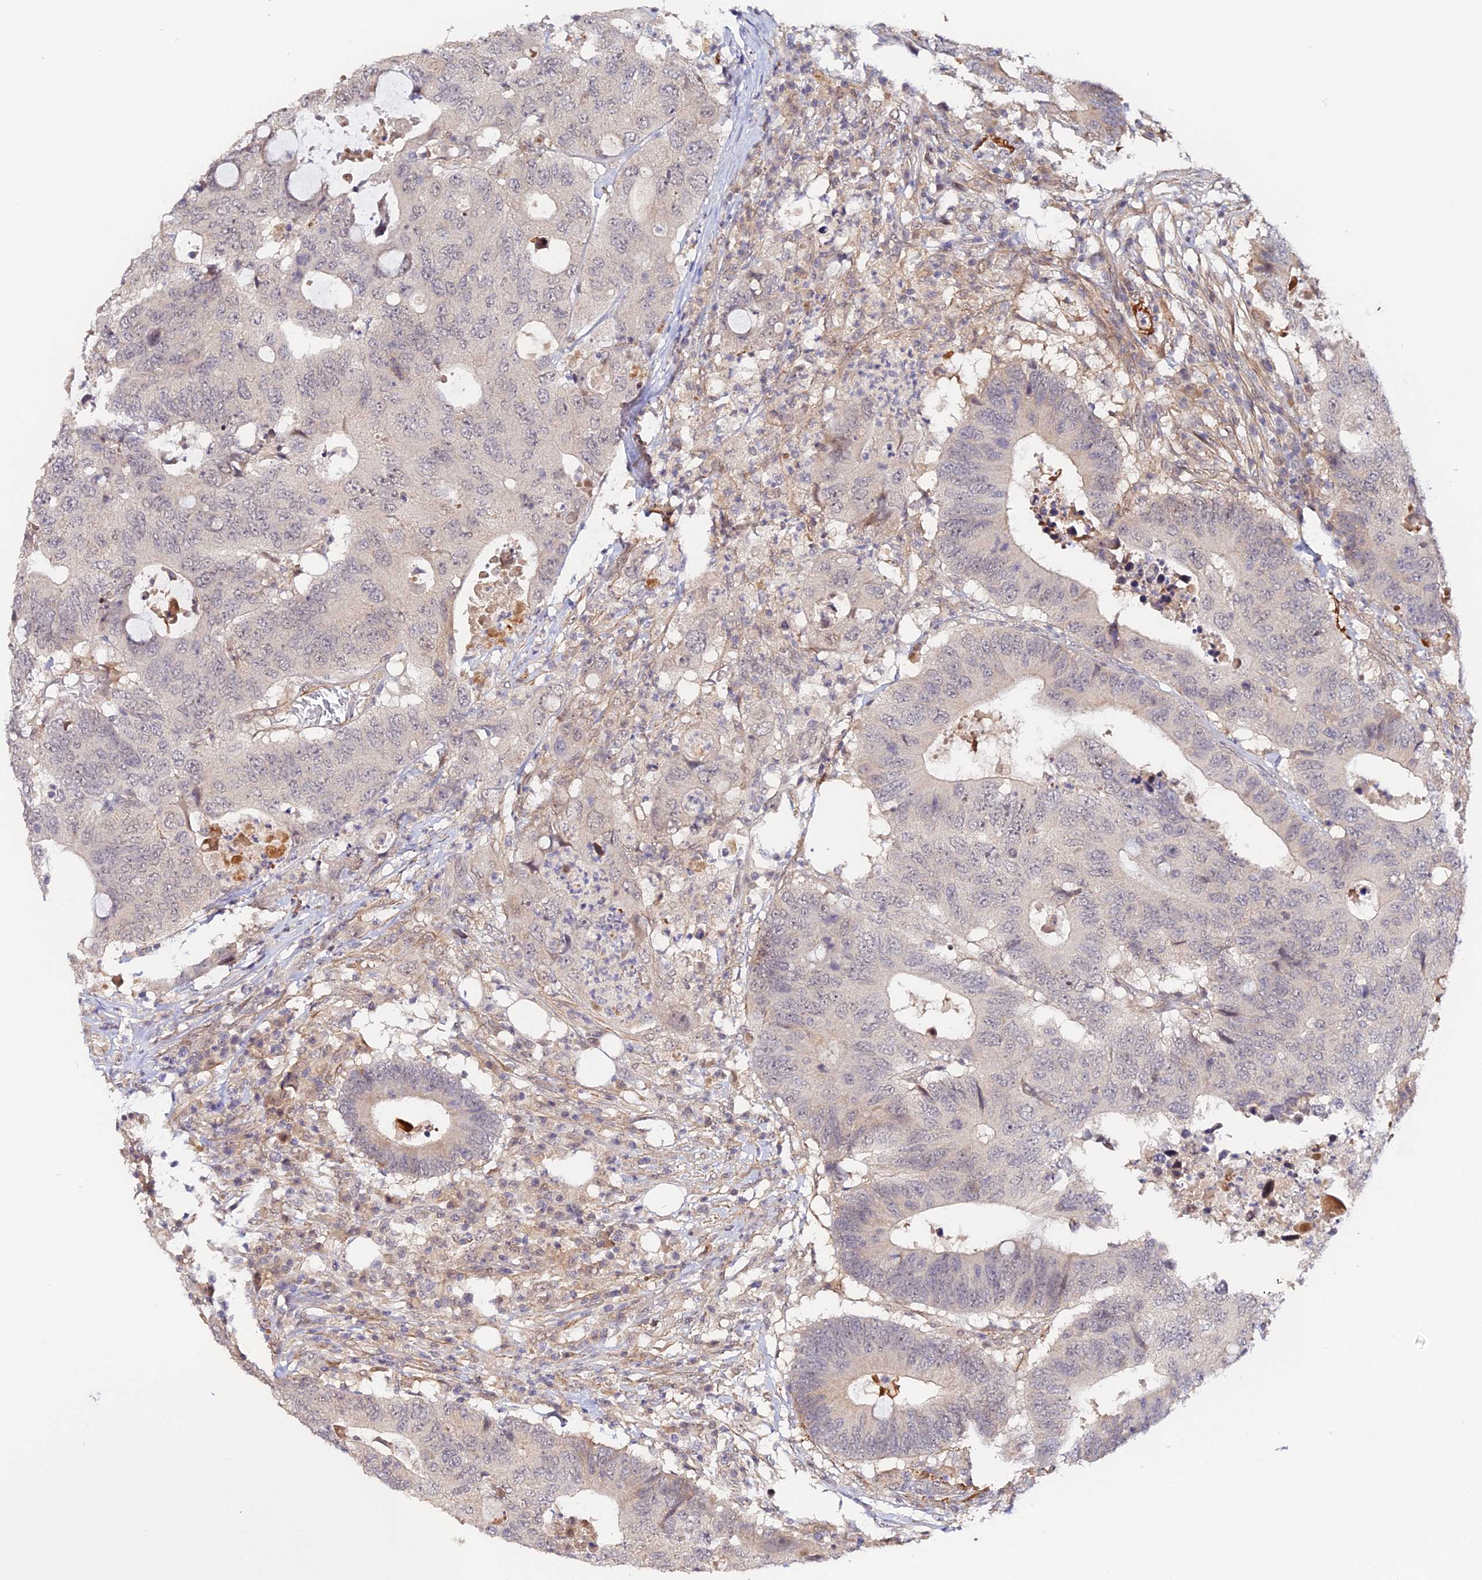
{"staining": {"intensity": "negative", "quantity": "none", "location": "none"}, "tissue": "colorectal cancer", "cell_type": "Tumor cells", "image_type": "cancer", "snomed": [{"axis": "morphology", "description": "Adenocarcinoma, NOS"}, {"axis": "topography", "description": "Colon"}], "caption": "DAB (3,3'-diaminobenzidine) immunohistochemical staining of colorectal cancer exhibits no significant staining in tumor cells.", "gene": "IMPACT", "patient": {"sex": "male", "age": 71}}